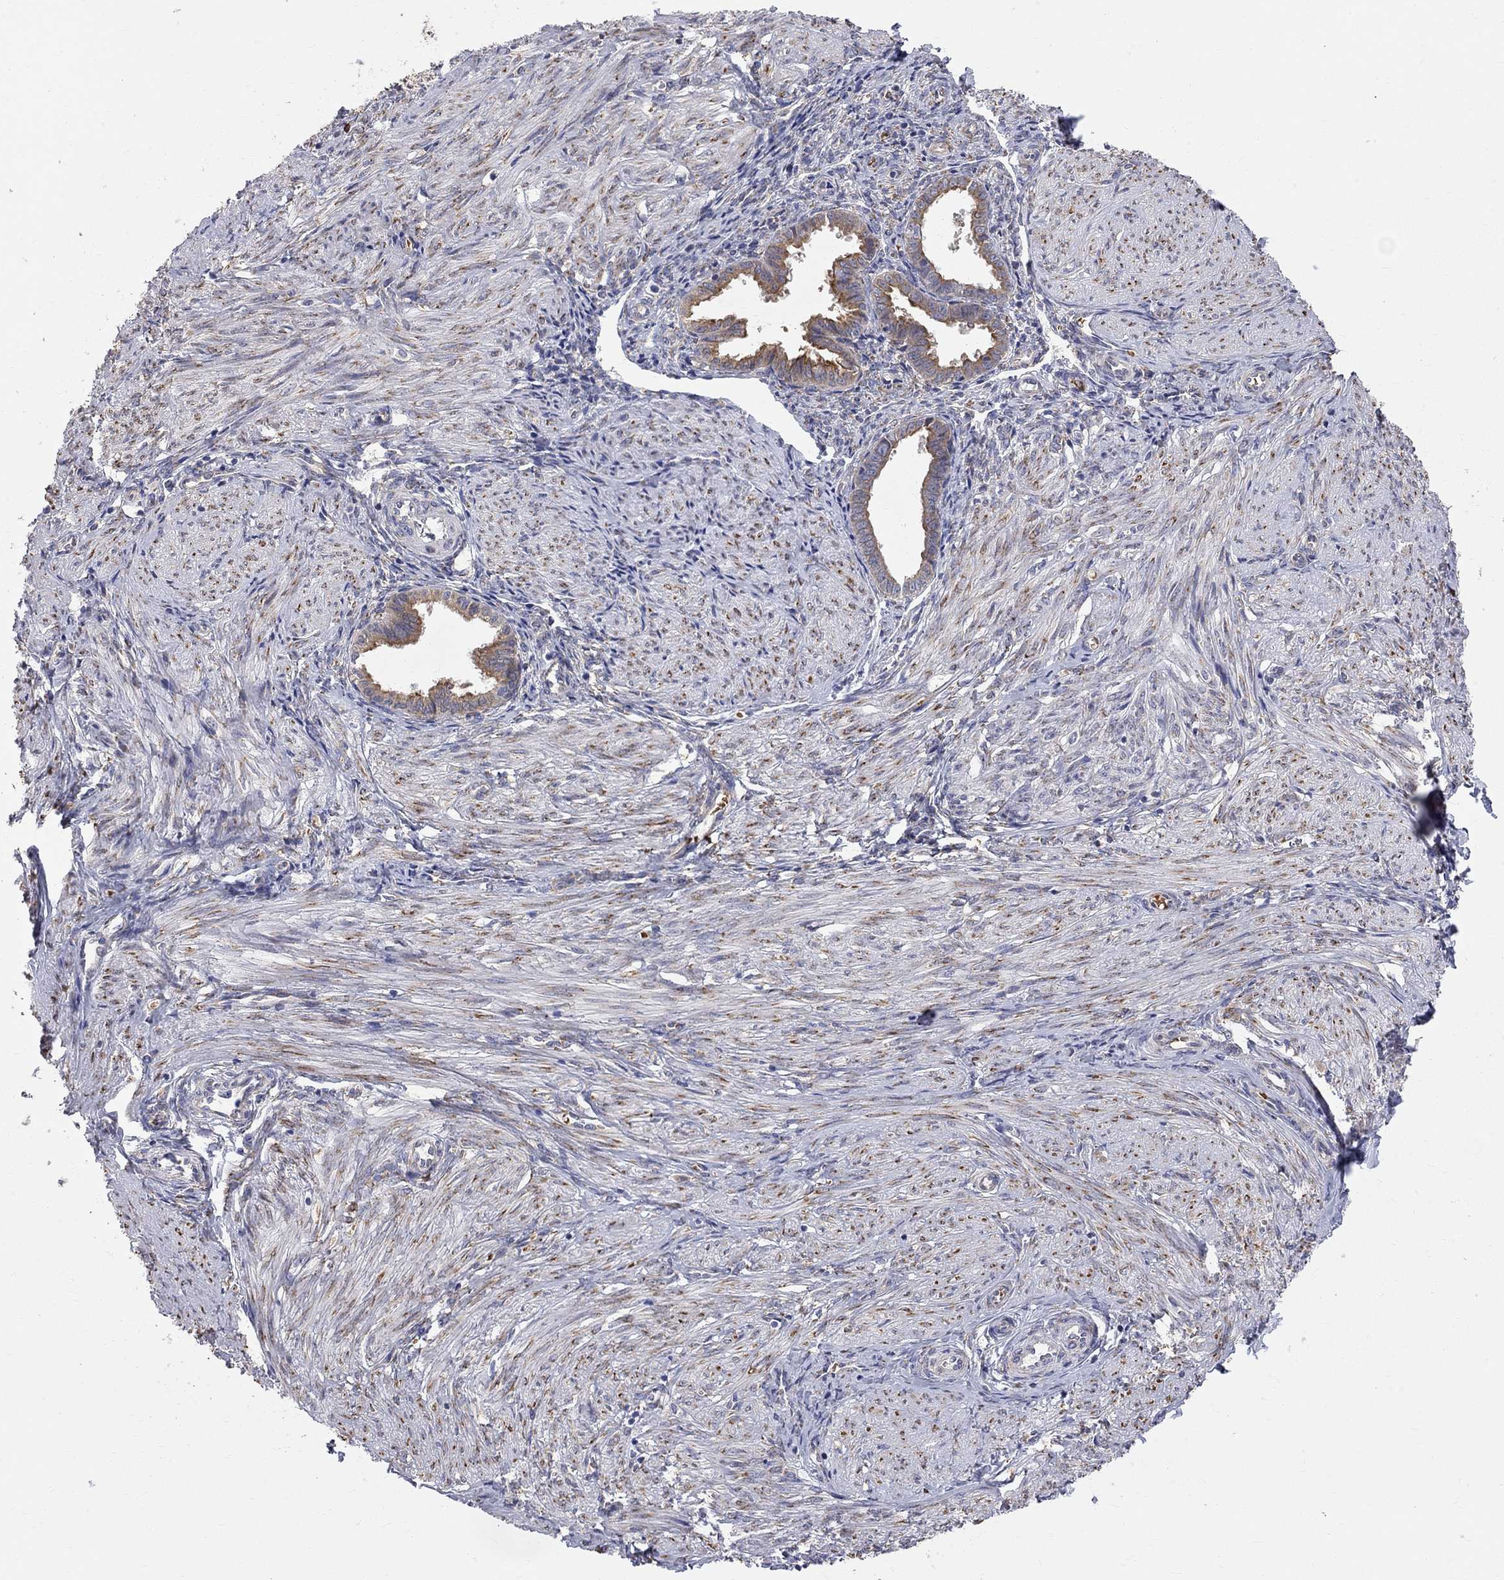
{"staining": {"intensity": "negative", "quantity": "none", "location": "none"}, "tissue": "endometrium", "cell_type": "Cells in endometrial stroma", "image_type": "normal", "snomed": [{"axis": "morphology", "description": "Normal tissue, NOS"}, {"axis": "topography", "description": "Endometrium"}], "caption": "Histopathology image shows no significant protein positivity in cells in endometrial stroma of normal endometrium. (Brightfield microscopy of DAB IHC at high magnification).", "gene": "CASTOR1", "patient": {"sex": "female", "age": 37}}